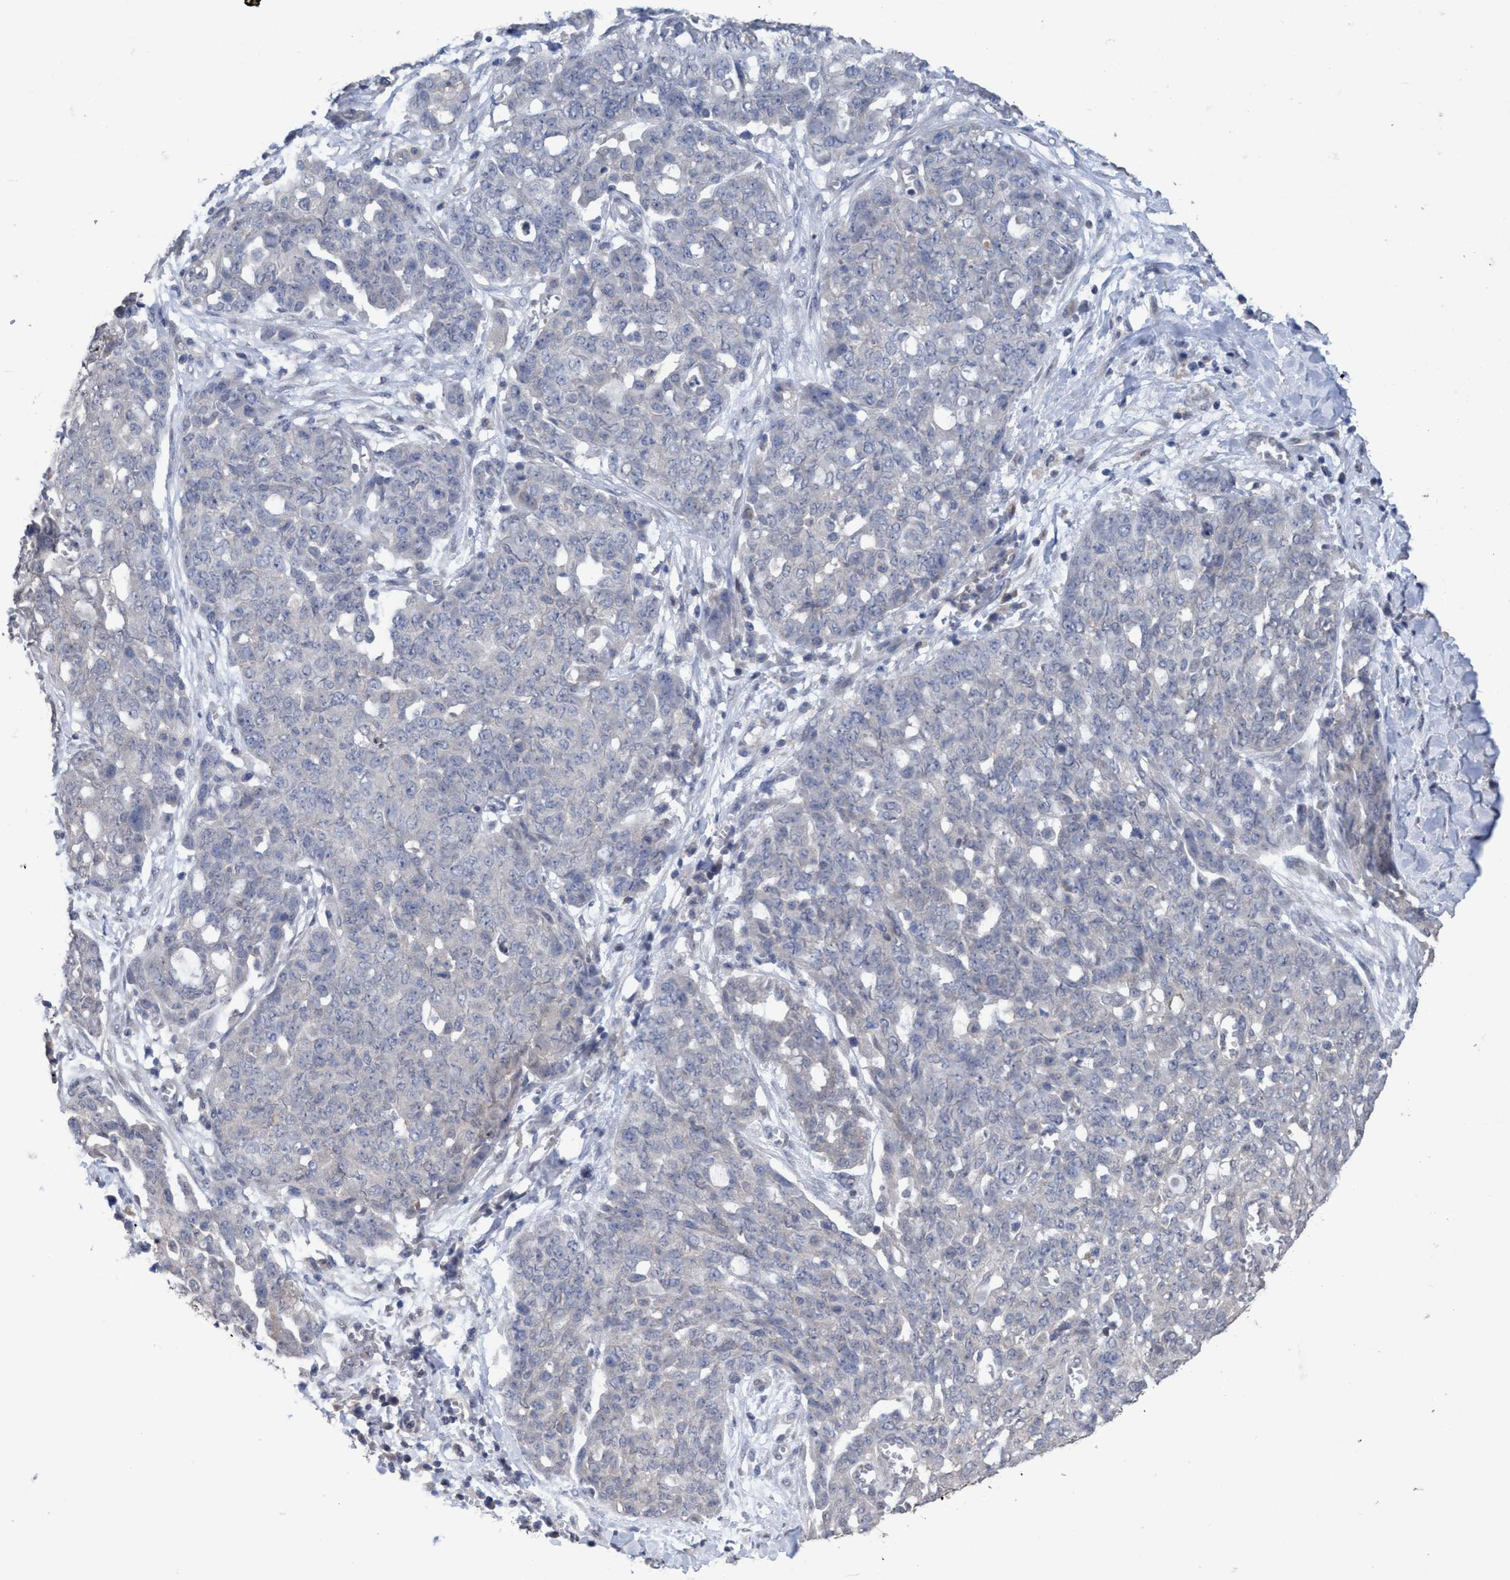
{"staining": {"intensity": "negative", "quantity": "none", "location": "none"}, "tissue": "ovarian cancer", "cell_type": "Tumor cells", "image_type": "cancer", "snomed": [{"axis": "morphology", "description": "Cystadenocarcinoma, serous, NOS"}, {"axis": "topography", "description": "Soft tissue"}, {"axis": "topography", "description": "Ovary"}], "caption": "Photomicrograph shows no protein positivity in tumor cells of ovarian serous cystadenocarcinoma tissue. (DAB immunohistochemistry (IHC) visualized using brightfield microscopy, high magnification).", "gene": "GLOD4", "patient": {"sex": "female", "age": 57}}